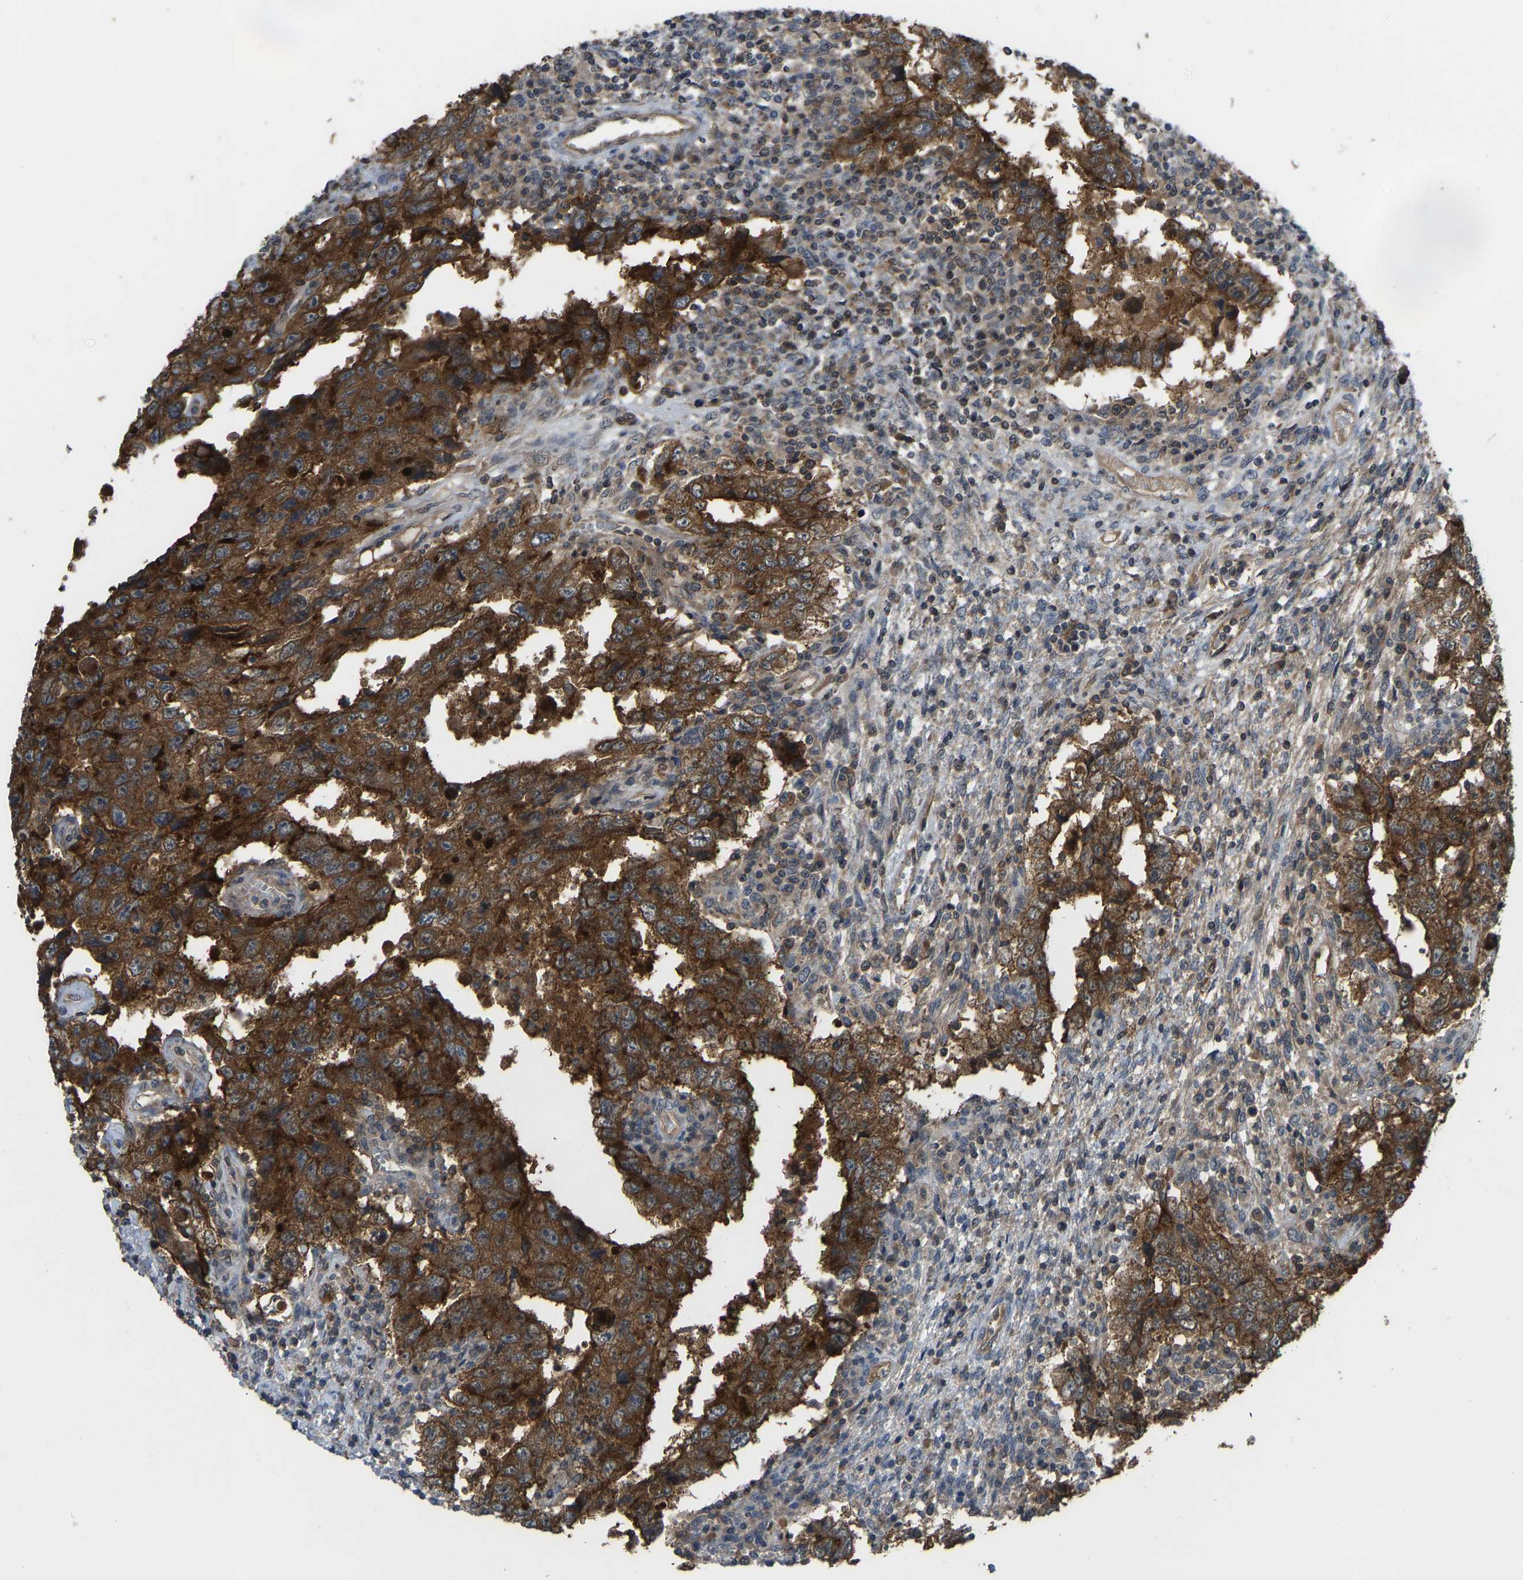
{"staining": {"intensity": "strong", "quantity": ">75%", "location": "cytoplasmic/membranous"}, "tissue": "testis cancer", "cell_type": "Tumor cells", "image_type": "cancer", "snomed": [{"axis": "morphology", "description": "Carcinoma, Embryonal, NOS"}, {"axis": "topography", "description": "Testis"}], "caption": "Immunohistochemical staining of human testis embryonal carcinoma displays high levels of strong cytoplasmic/membranous expression in about >75% of tumor cells.", "gene": "CCT8", "patient": {"sex": "male", "age": 26}}